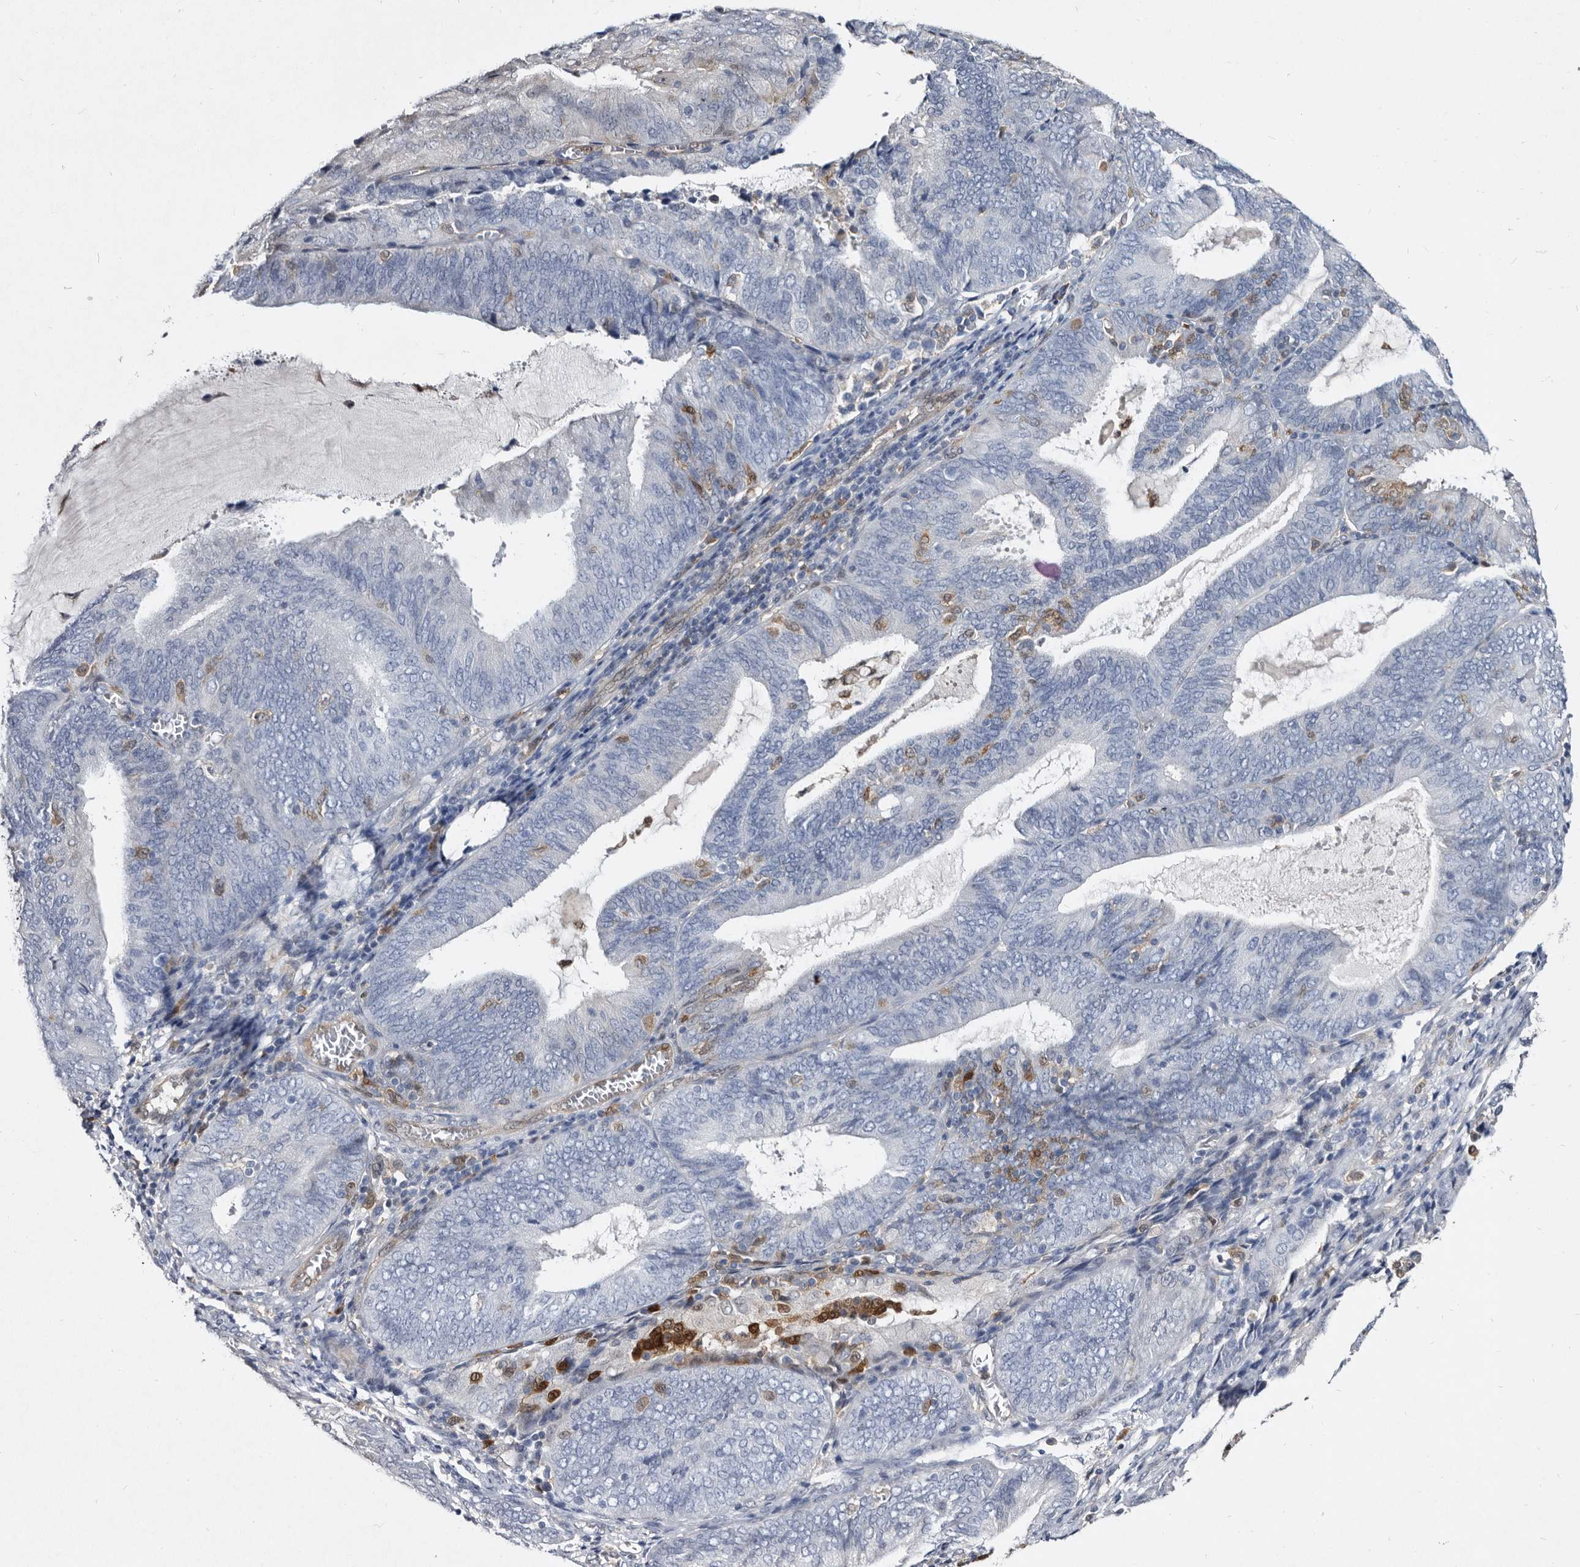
{"staining": {"intensity": "negative", "quantity": "none", "location": "none"}, "tissue": "endometrial cancer", "cell_type": "Tumor cells", "image_type": "cancer", "snomed": [{"axis": "morphology", "description": "Adenocarcinoma, NOS"}, {"axis": "topography", "description": "Endometrium"}], "caption": "Immunohistochemical staining of endometrial cancer exhibits no significant expression in tumor cells. (IHC, brightfield microscopy, high magnification).", "gene": "SERPINB8", "patient": {"sex": "female", "age": 81}}